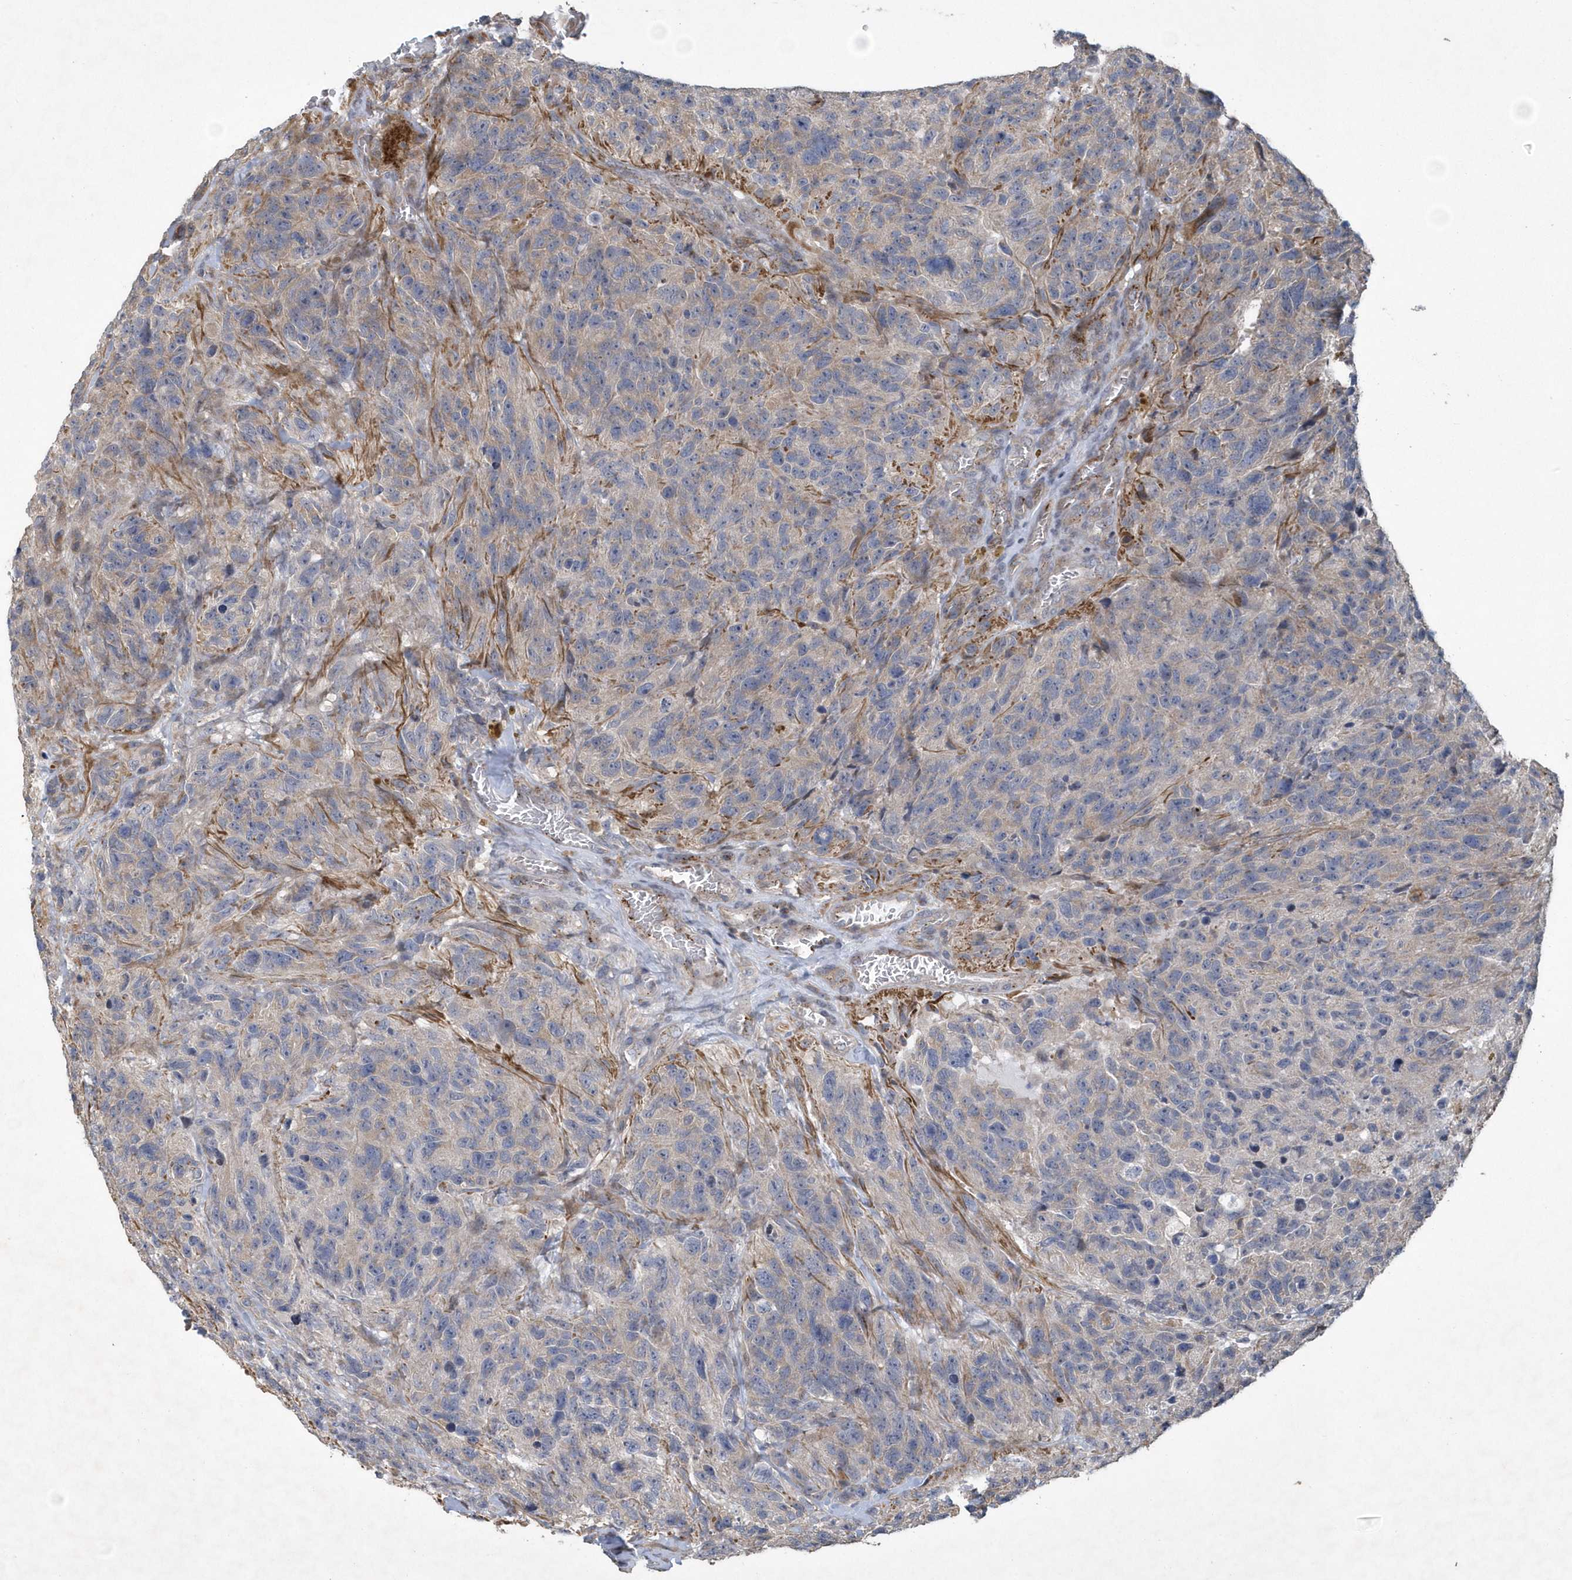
{"staining": {"intensity": "negative", "quantity": "none", "location": "none"}, "tissue": "glioma", "cell_type": "Tumor cells", "image_type": "cancer", "snomed": [{"axis": "morphology", "description": "Glioma, malignant, High grade"}, {"axis": "topography", "description": "Brain"}], "caption": "Human glioma stained for a protein using immunohistochemistry (IHC) displays no staining in tumor cells.", "gene": "N4BP2", "patient": {"sex": "male", "age": 69}}